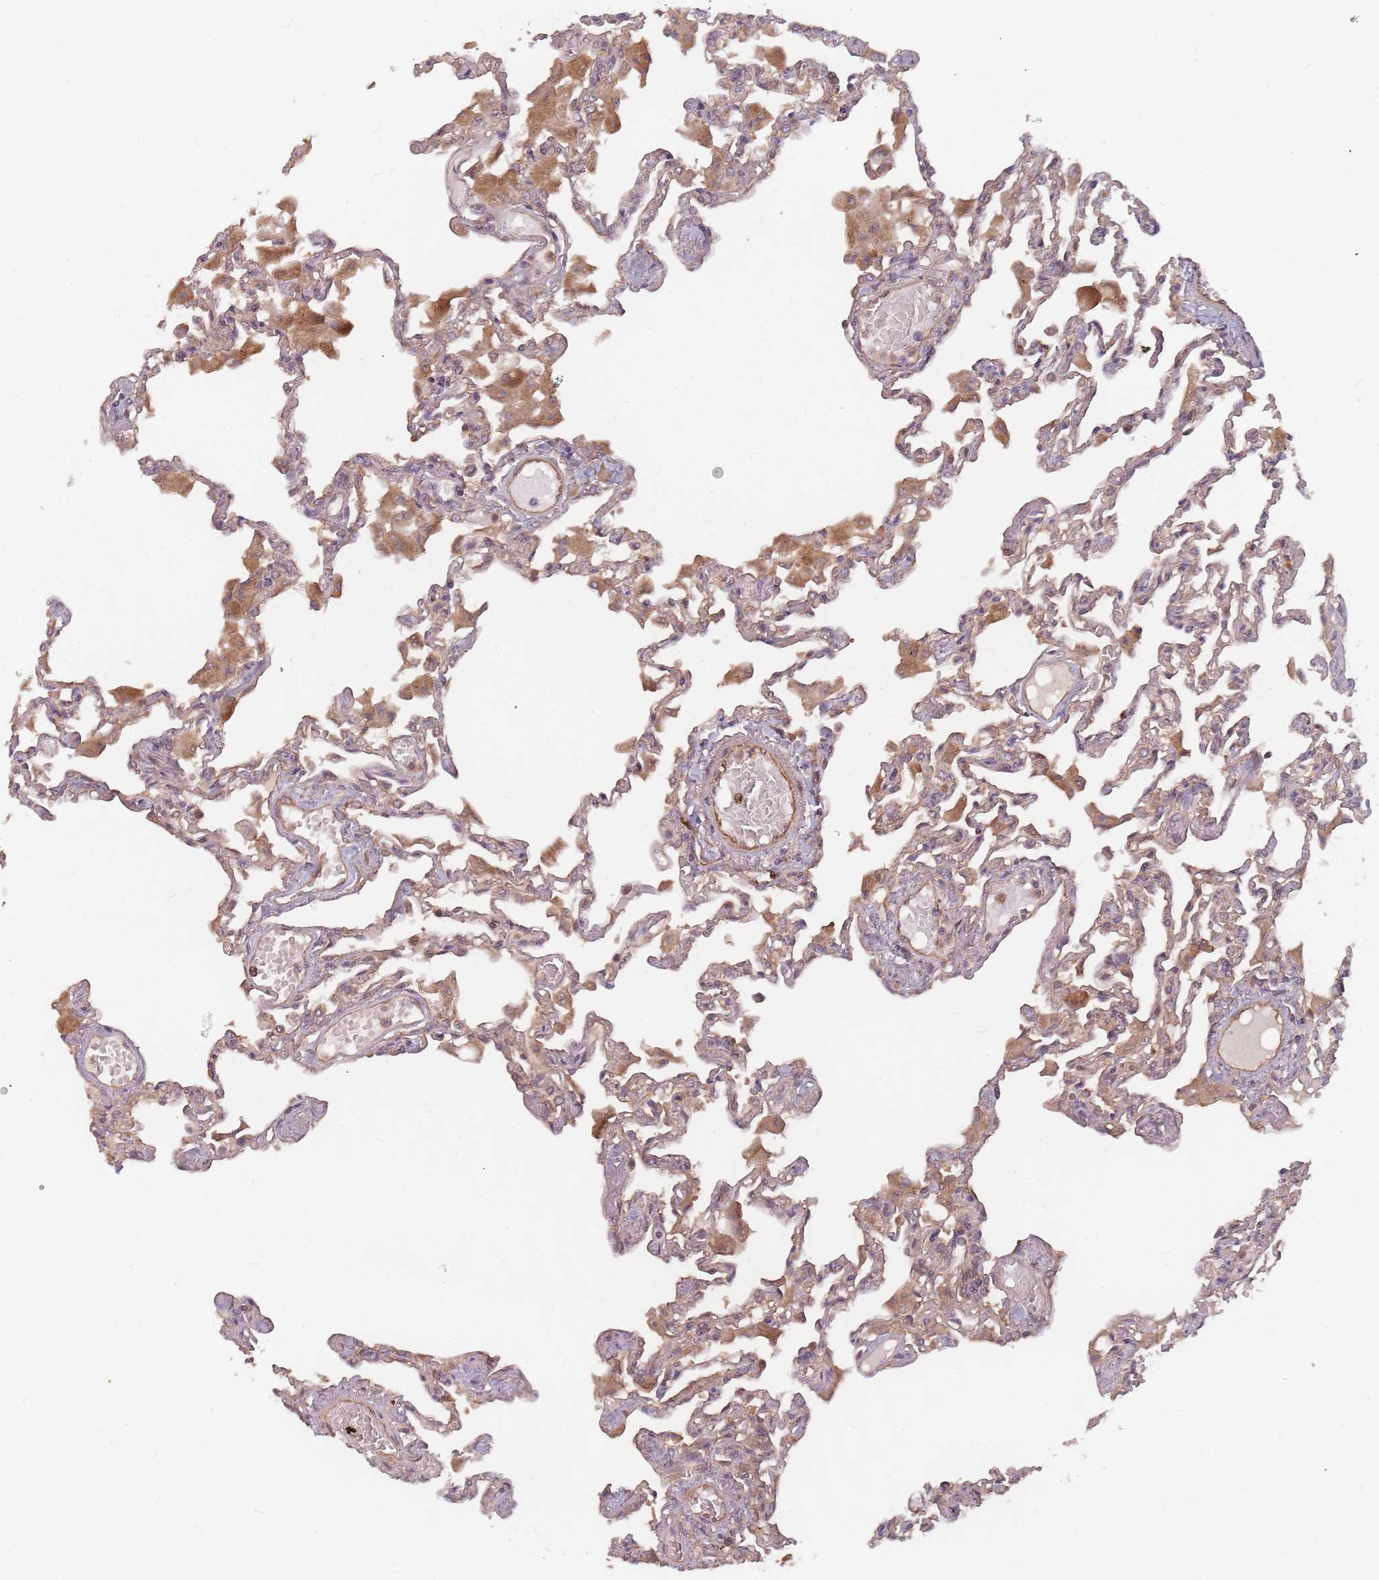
{"staining": {"intensity": "moderate", "quantity": "<25%", "location": "cytoplasmic/membranous"}, "tissue": "lung", "cell_type": "Alveolar cells", "image_type": "normal", "snomed": [{"axis": "morphology", "description": "Normal tissue, NOS"}, {"axis": "topography", "description": "Bronchus"}, {"axis": "topography", "description": "Lung"}], "caption": "Human lung stained with a brown dye shows moderate cytoplasmic/membranous positive staining in about <25% of alveolar cells.", "gene": "C3orf14", "patient": {"sex": "female", "age": 49}}